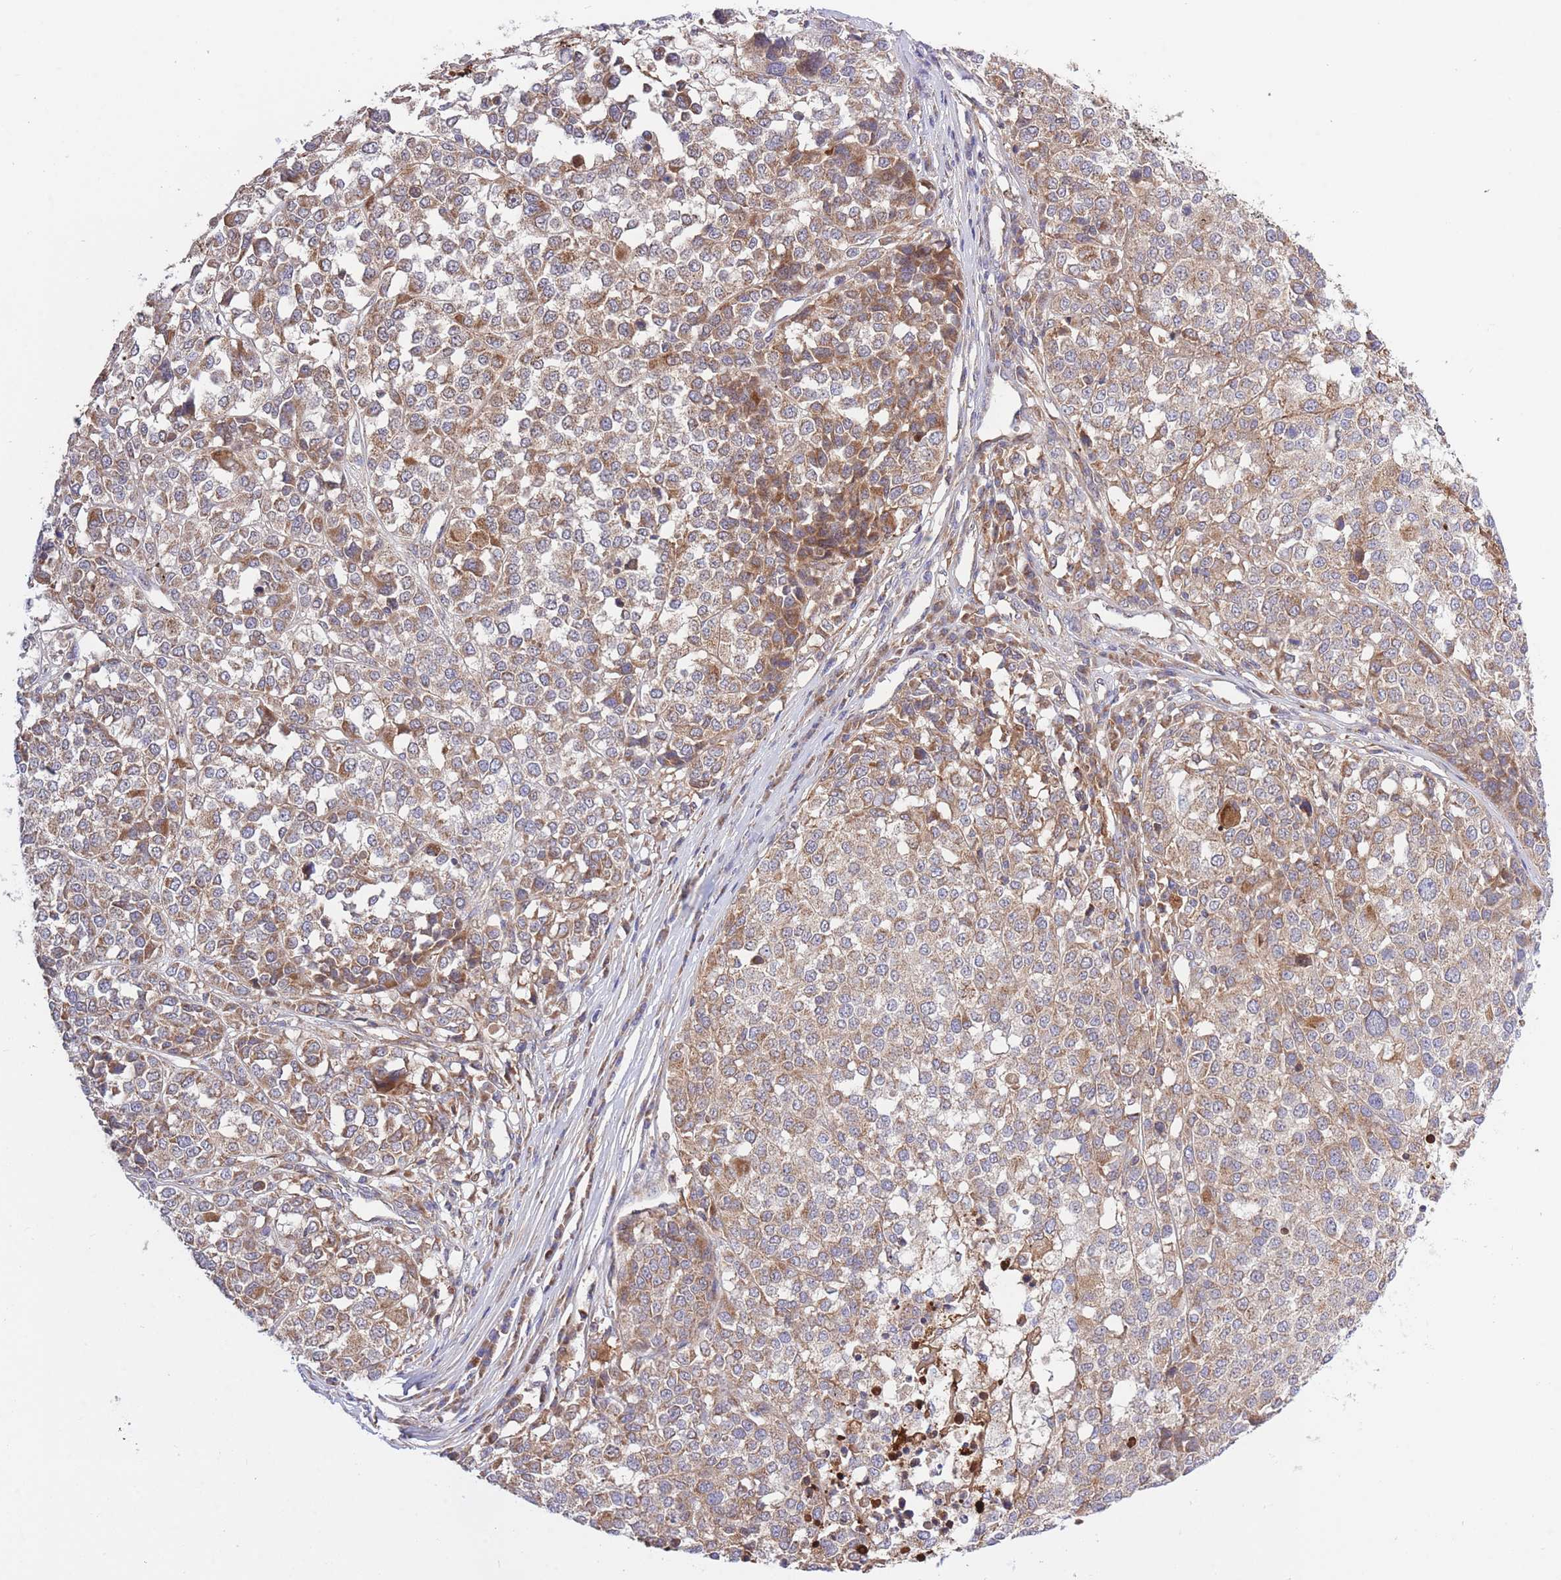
{"staining": {"intensity": "moderate", "quantity": ">75%", "location": "cytoplasmic/membranous"}, "tissue": "melanoma", "cell_type": "Tumor cells", "image_type": "cancer", "snomed": [{"axis": "morphology", "description": "Malignant melanoma, Metastatic site"}, {"axis": "topography", "description": "Lymph node"}], "caption": "A high-resolution photomicrograph shows immunohistochemistry (IHC) staining of melanoma, which demonstrates moderate cytoplasmic/membranous expression in about >75% of tumor cells.", "gene": "ATP13A2", "patient": {"sex": "male", "age": 44}}